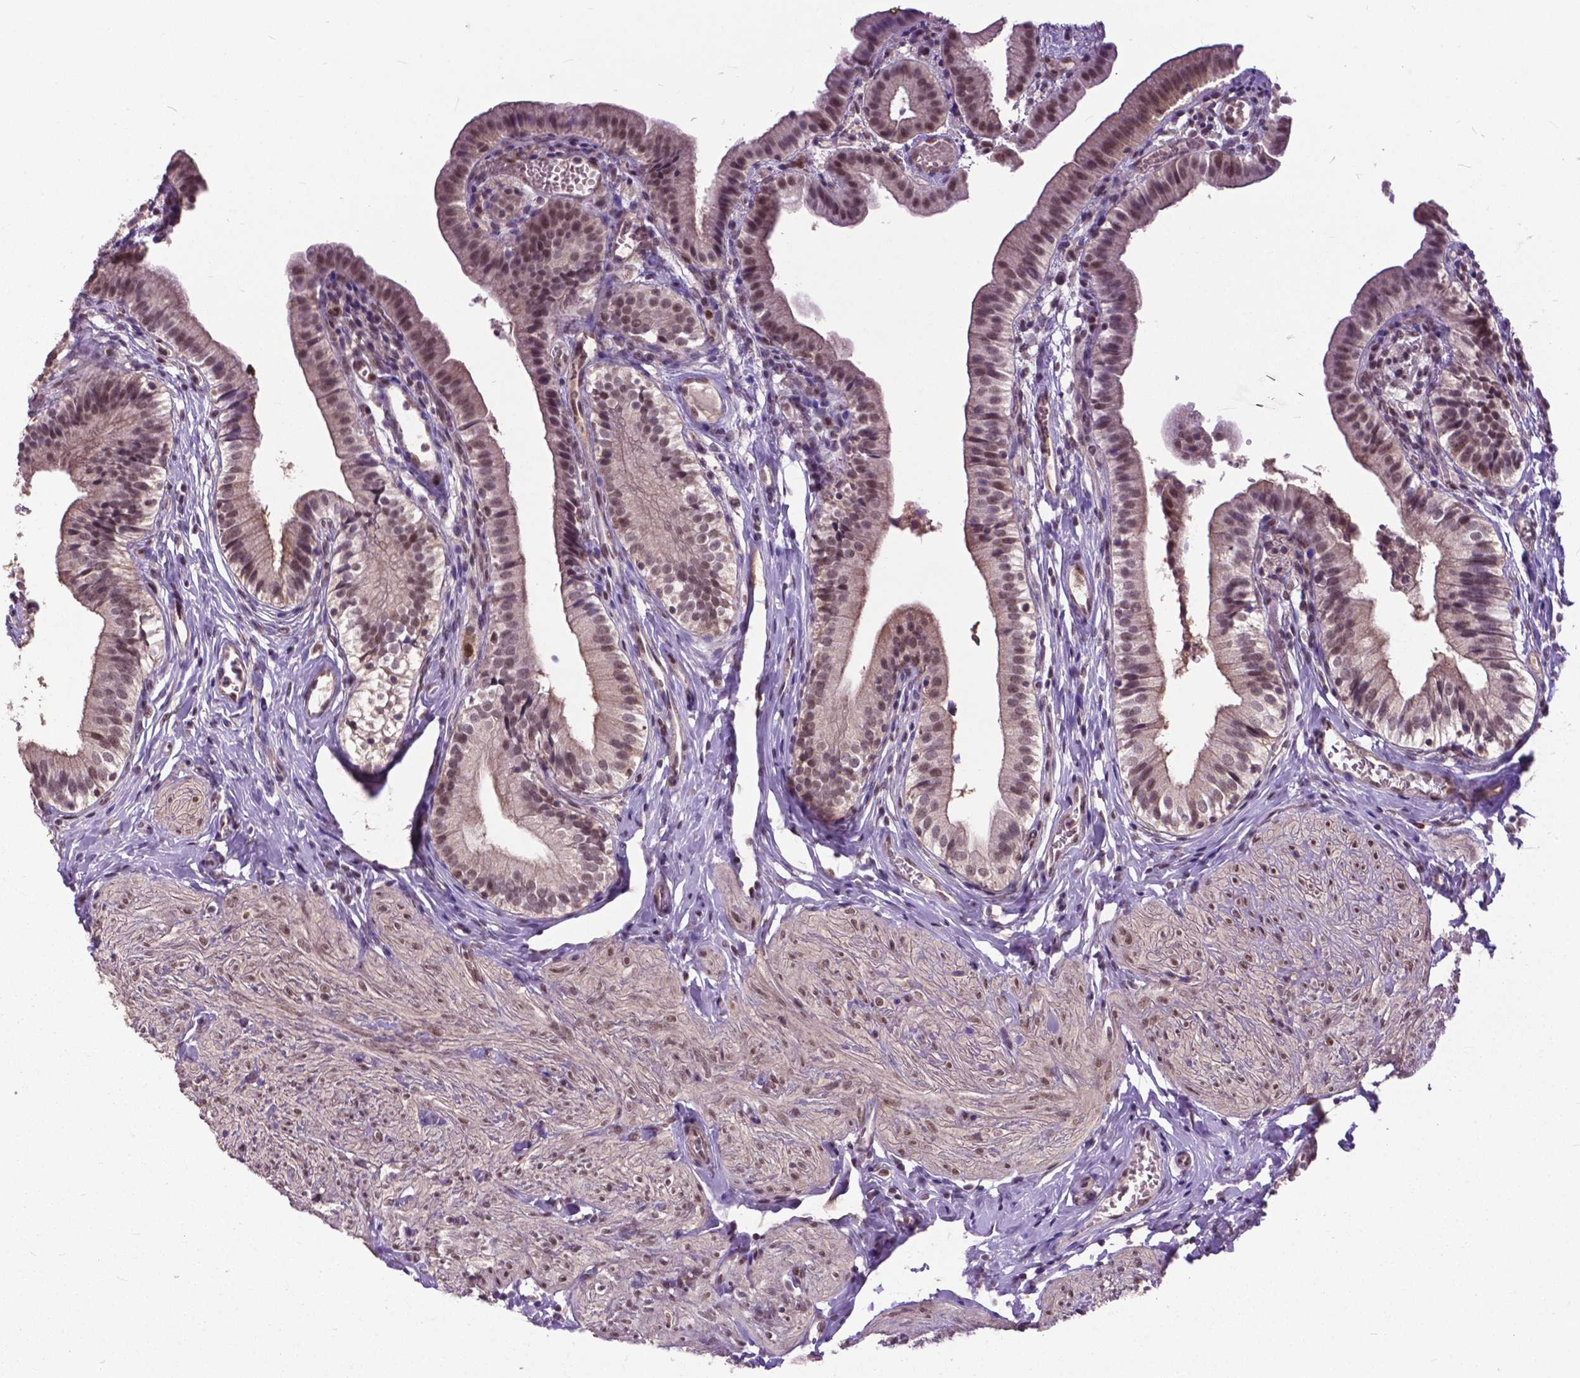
{"staining": {"intensity": "moderate", "quantity": ">75%", "location": "nuclear"}, "tissue": "gallbladder", "cell_type": "Glandular cells", "image_type": "normal", "snomed": [{"axis": "morphology", "description": "Normal tissue, NOS"}, {"axis": "topography", "description": "Gallbladder"}, {"axis": "topography", "description": "Peripheral nerve tissue"}], "caption": "Gallbladder stained with DAB IHC reveals medium levels of moderate nuclear expression in approximately >75% of glandular cells.", "gene": "FAF1", "patient": {"sex": "male", "age": 17}}